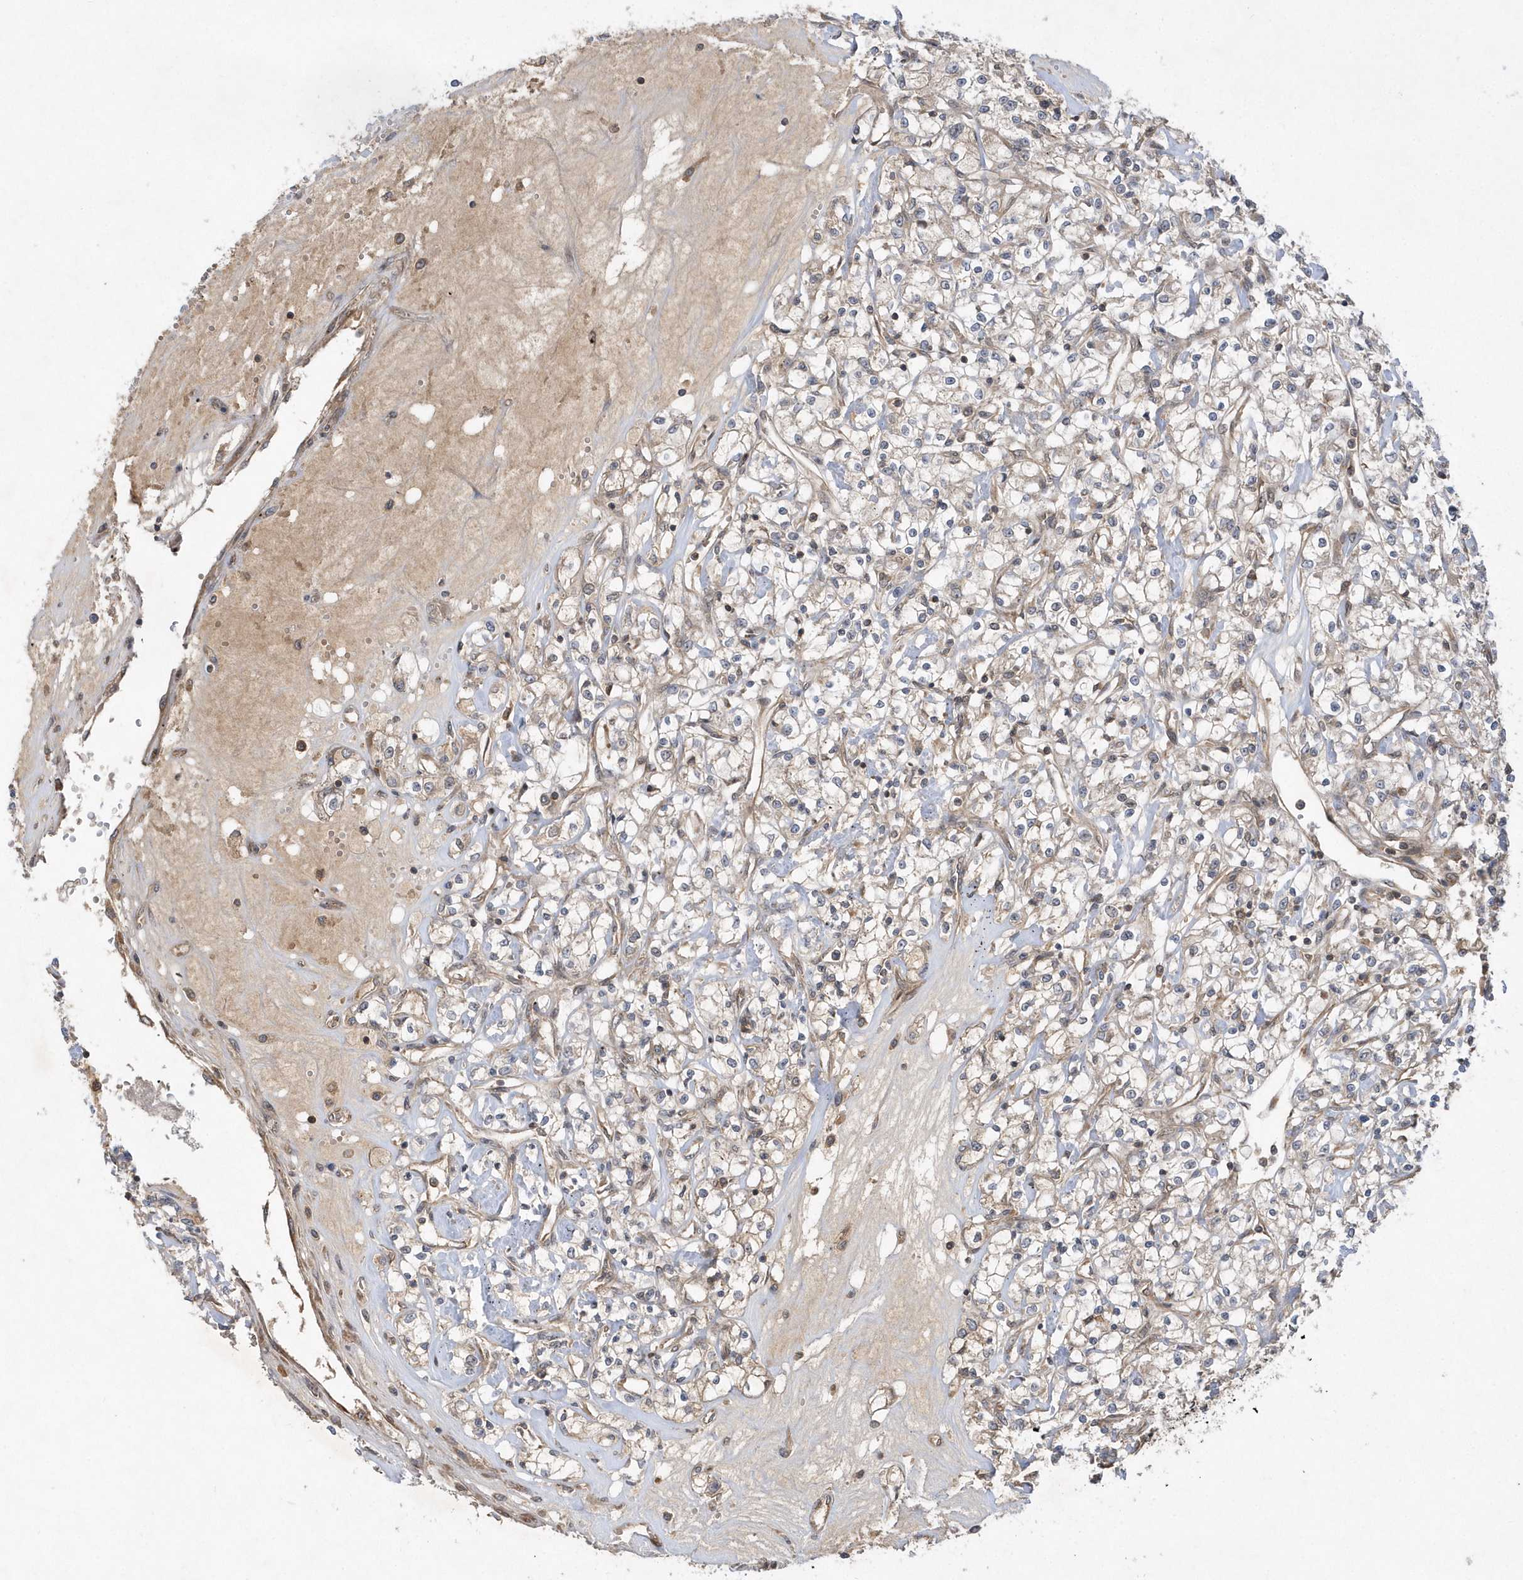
{"staining": {"intensity": "negative", "quantity": "none", "location": "none"}, "tissue": "renal cancer", "cell_type": "Tumor cells", "image_type": "cancer", "snomed": [{"axis": "morphology", "description": "Adenocarcinoma, NOS"}, {"axis": "topography", "description": "Kidney"}], "caption": "Immunohistochemistry histopathology image of neoplastic tissue: human renal cancer (adenocarcinoma) stained with DAB (3,3'-diaminobenzidine) shows no significant protein expression in tumor cells.", "gene": "GFM2", "patient": {"sex": "female", "age": 59}}